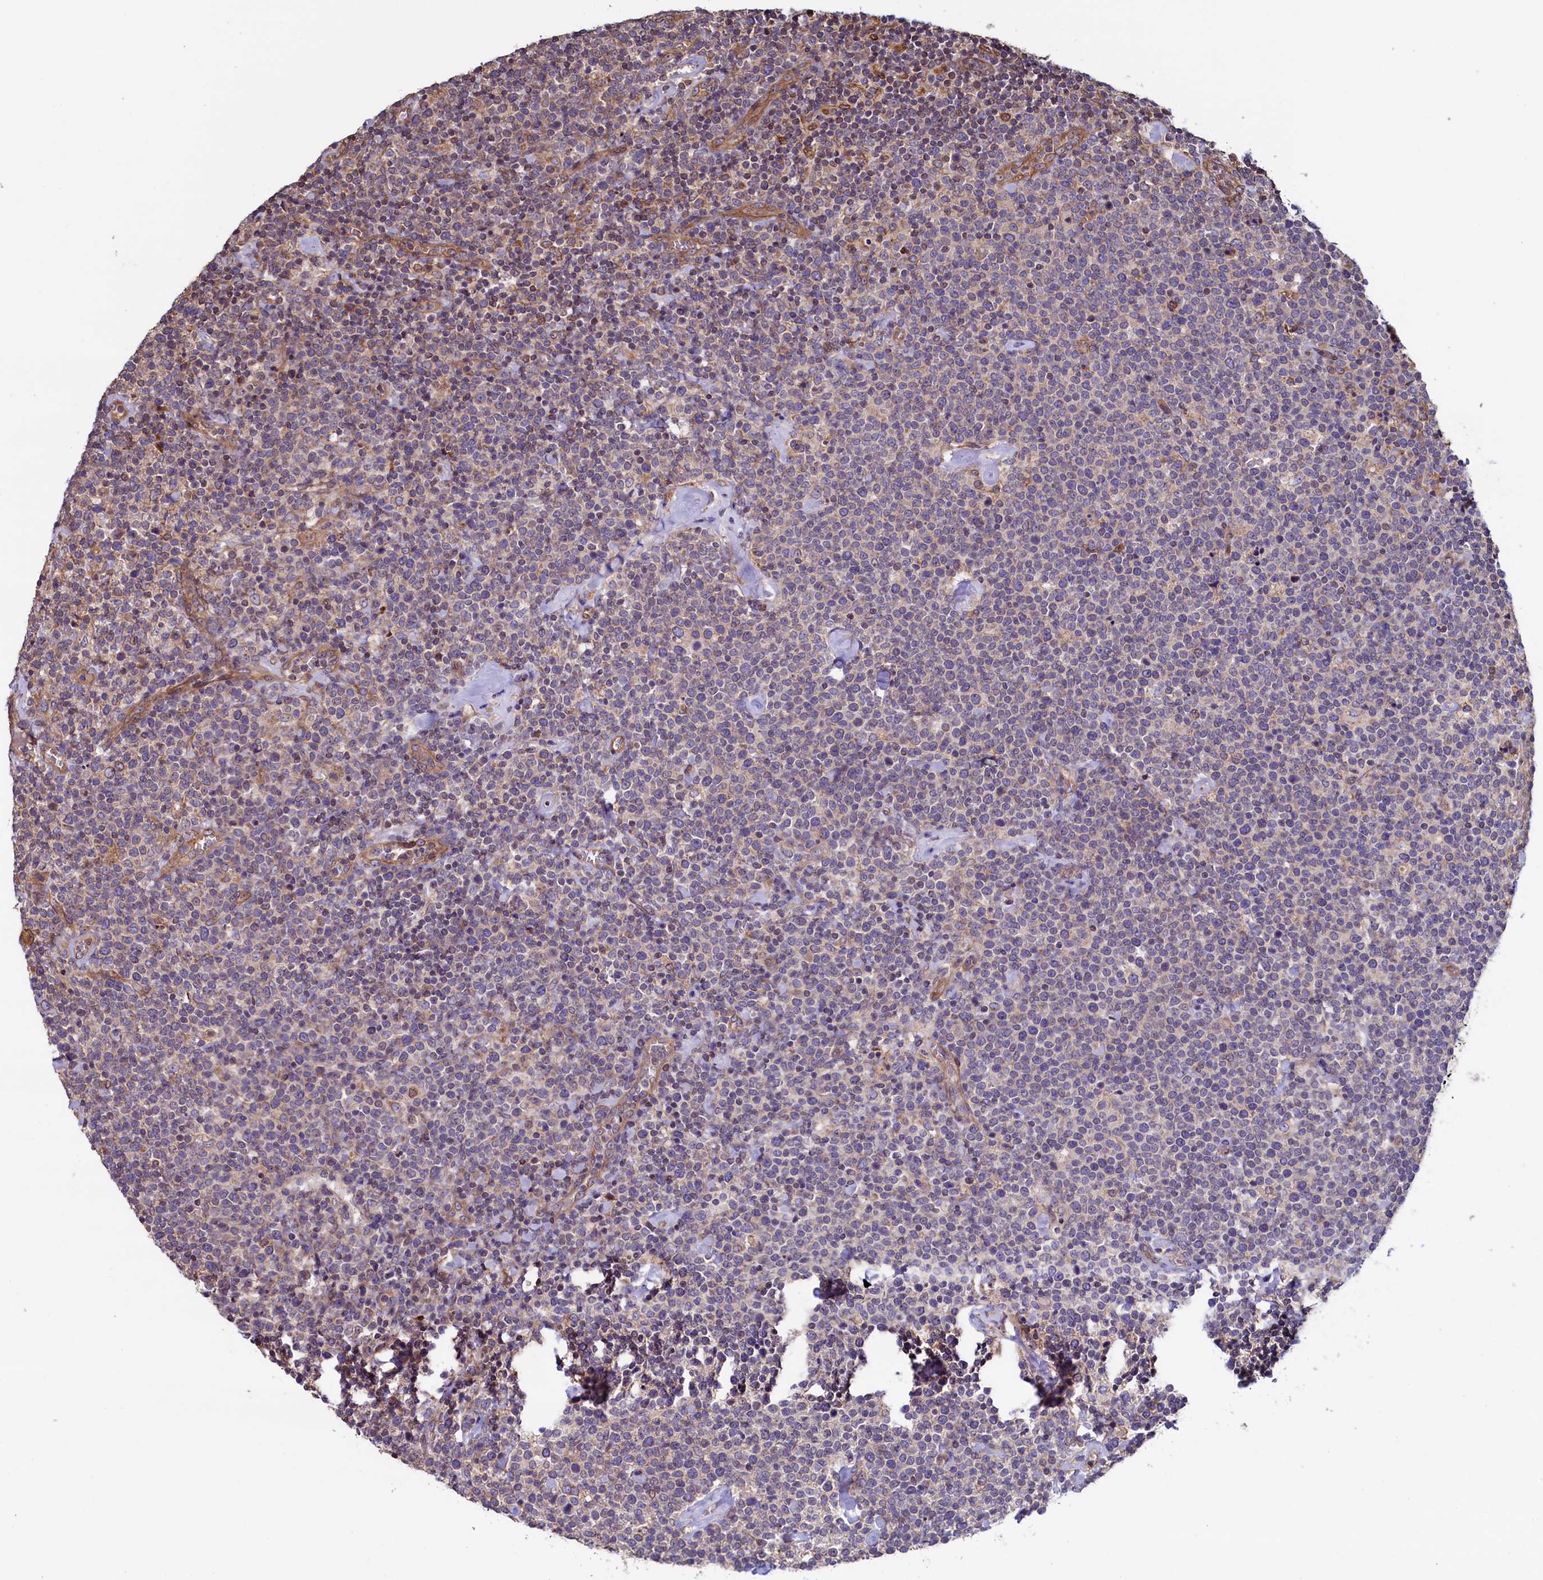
{"staining": {"intensity": "weak", "quantity": "<25%", "location": "cytoplasmic/membranous"}, "tissue": "lymphoma", "cell_type": "Tumor cells", "image_type": "cancer", "snomed": [{"axis": "morphology", "description": "Malignant lymphoma, non-Hodgkin's type, High grade"}, {"axis": "topography", "description": "Lymph node"}], "caption": "A high-resolution micrograph shows immunohistochemistry staining of high-grade malignant lymphoma, non-Hodgkin's type, which reveals no significant expression in tumor cells. (DAB immunohistochemistry with hematoxylin counter stain).", "gene": "ATXN2L", "patient": {"sex": "male", "age": 61}}